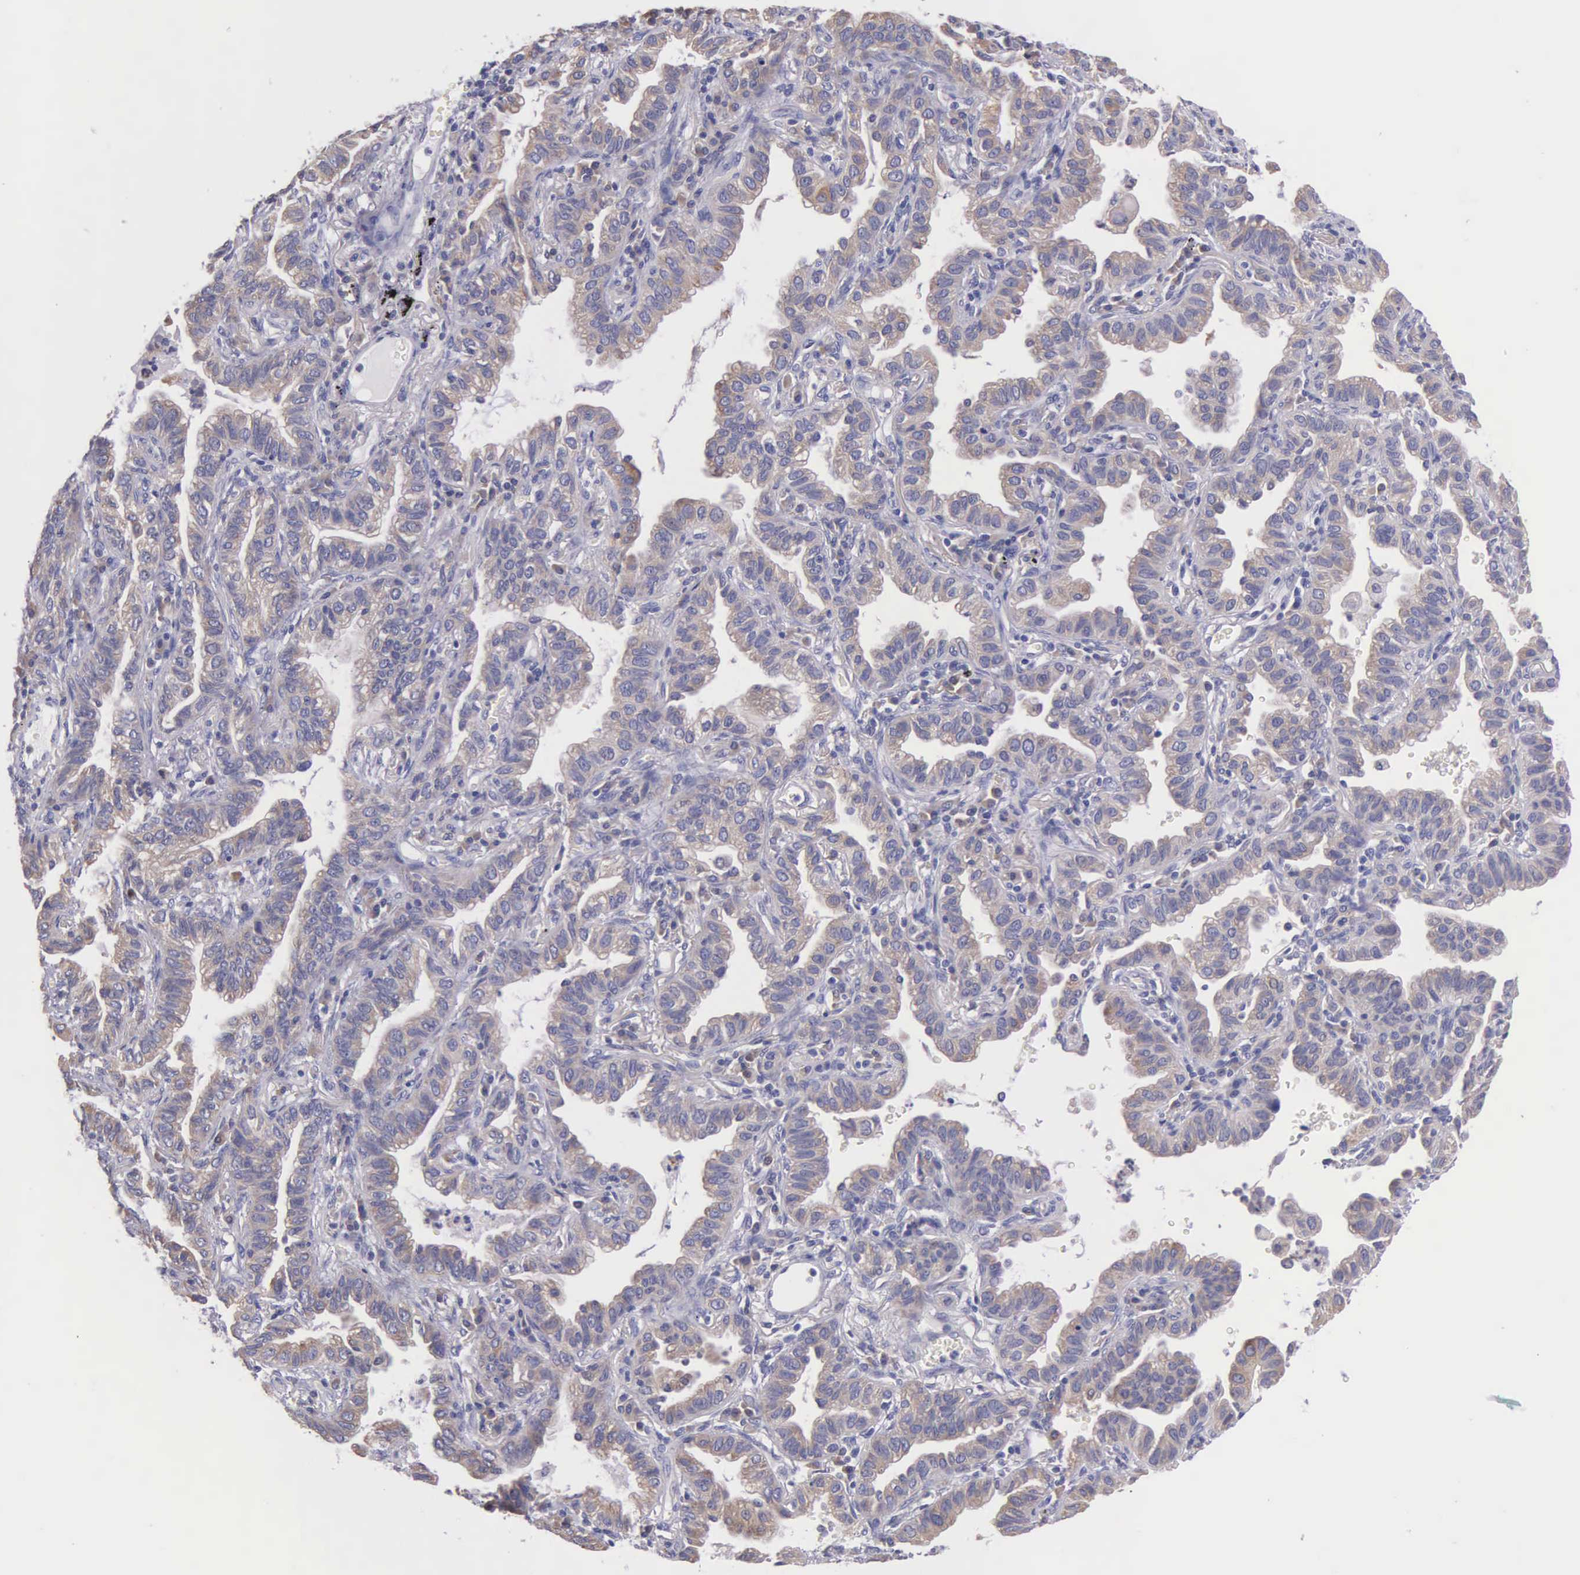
{"staining": {"intensity": "weak", "quantity": ">75%", "location": "cytoplasmic/membranous"}, "tissue": "lung cancer", "cell_type": "Tumor cells", "image_type": "cancer", "snomed": [{"axis": "morphology", "description": "Adenocarcinoma, NOS"}, {"axis": "topography", "description": "Lung"}], "caption": "Lung cancer (adenocarcinoma) stained for a protein (brown) displays weak cytoplasmic/membranous positive positivity in about >75% of tumor cells.", "gene": "MIA2", "patient": {"sex": "female", "age": 50}}